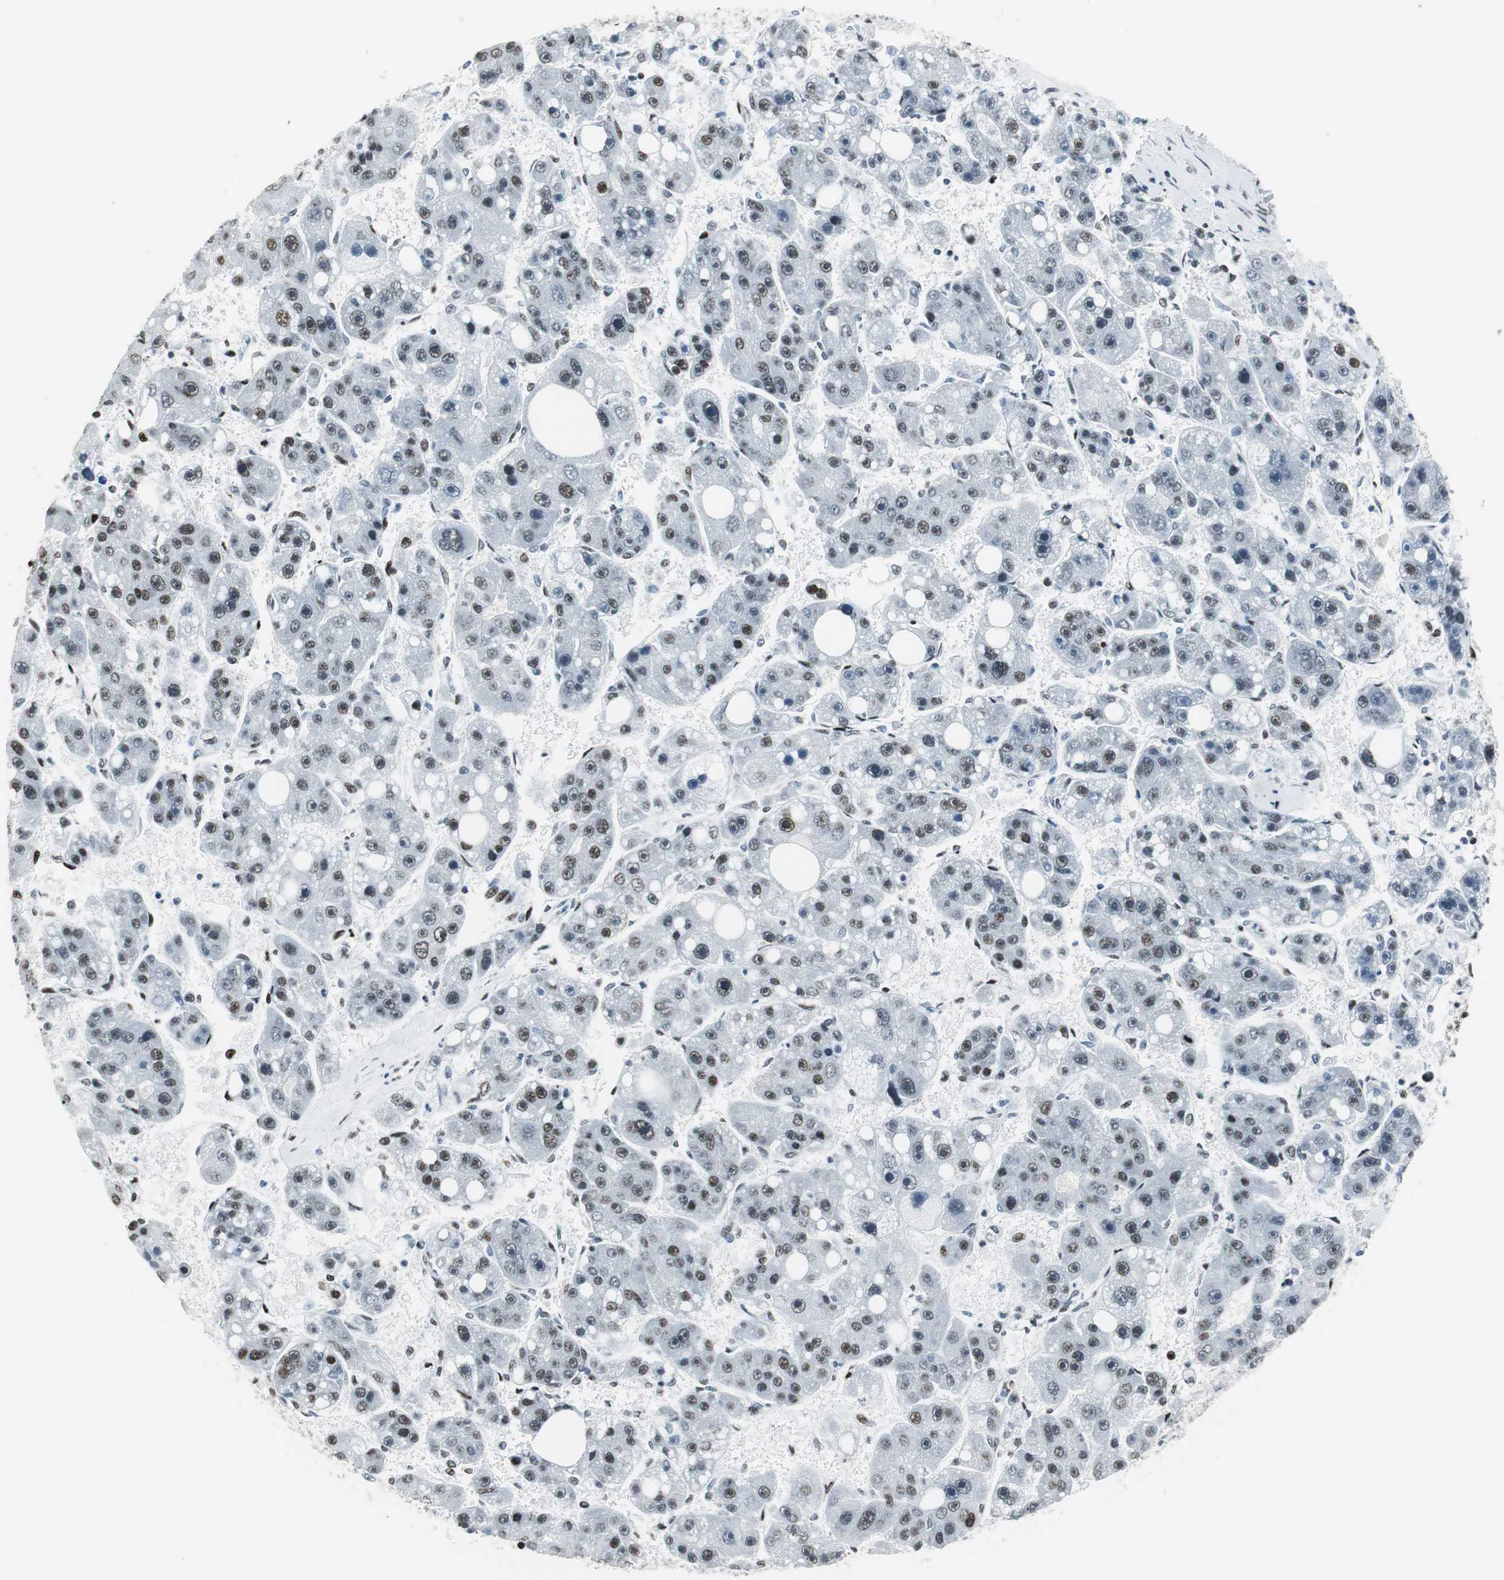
{"staining": {"intensity": "moderate", "quantity": "25%-75%", "location": "nuclear"}, "tissue": "liver cancer", "cell_type": "Tumor cells", "image_type": "cancer", "snomed": [{"axis": "morphology", "description": "Carcinoma, Hepatocellular, NOS"}, {"axis": "topography", "description": "Liver"}], "caption": "Immunohistochemistry image of hepatocellular carcinoma (liver) stained for a protein (brown), which shows medium levels of moderate nuclear positivity in approximately 25%-75% of tumor cells.", "gene": "RBBP4", "patient": {"sex": "female", "age": 61}}